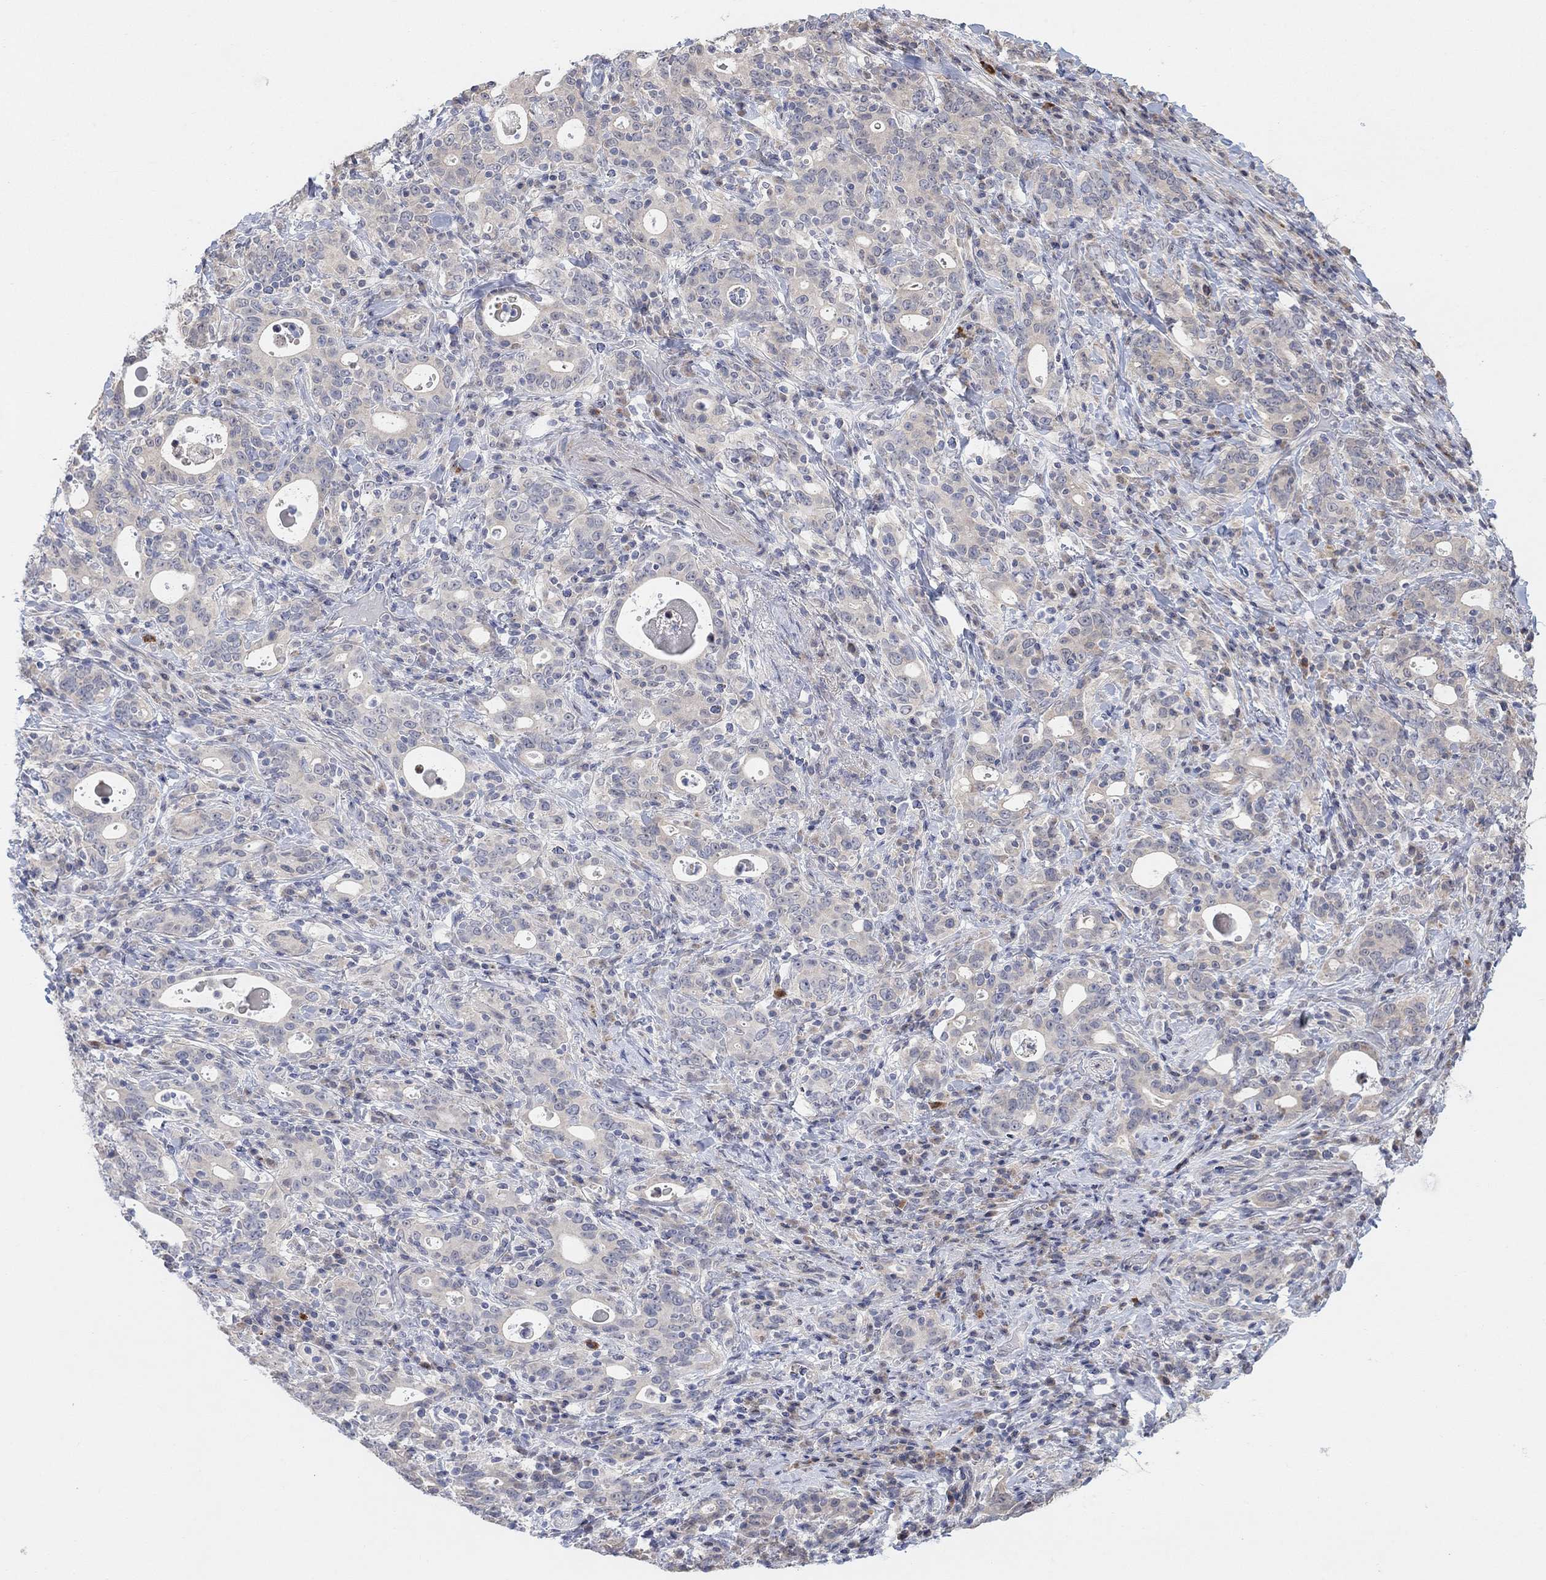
{"staining": {"intensity": "weak", "quantity": "<25%", "location": "cytoplasmic/membranous"}, "tissue": "stomach cancer", "cell_type": "Tumor cells", "image_type": "cancer", "snomed": [{"axis": "morphology", "description": "Adenocarcinoma, NOS"}, {"axis": "topography", "description": "Stomach"}], "caption": "Stomach adenocarcinoma was stained to show a protein in brown. There is no significant positivity in tumor cells.", "gene": "CNTF", "patient": {"sex": "male", "age": 79}}